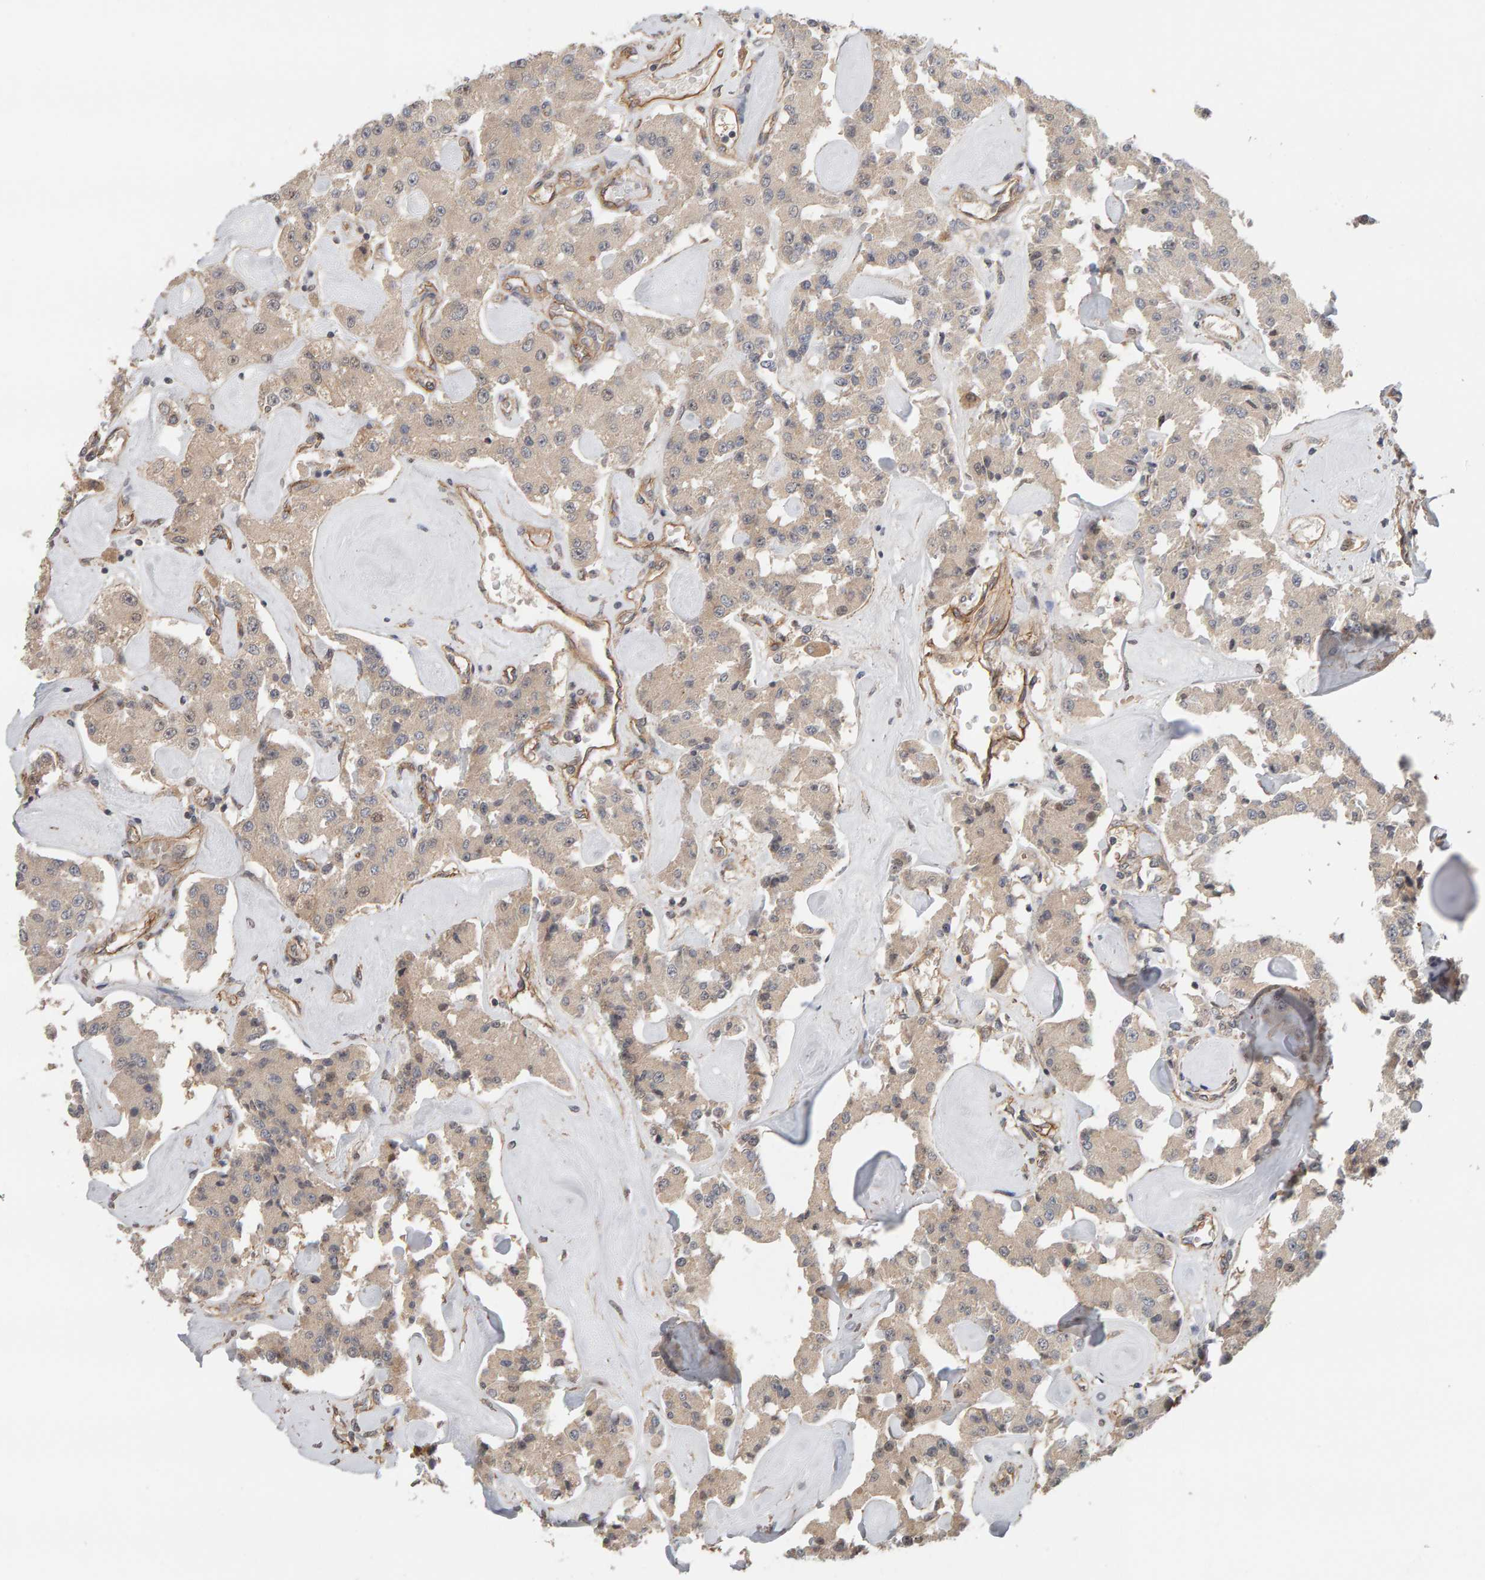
{"staining": {"intensity": "weak", "quantity": ">75%", "location": "cytoplasmic/membranous"}, "tissue": "carcinoid", "cell_type": "Tumor cells", "image_type": "cancer", "snomed": [{"axis": "morphology", "description": "Carcinoid, malignant, NOS"}, {"axis": "topography", "description": "Pancreas"}], "caption": "DAB (3,3'-diaminobenzidine) immunohistochemical staining of human malignant carcinoid demonstrates weak cytoplasmic/membranous protein staining in approximately >75% of tumor cells. (DAB IHC, brown staining for protein, blue staining for nuclei).", "gene": "PPP1R16A", "patient": {"sex": "male", "age": 41}}